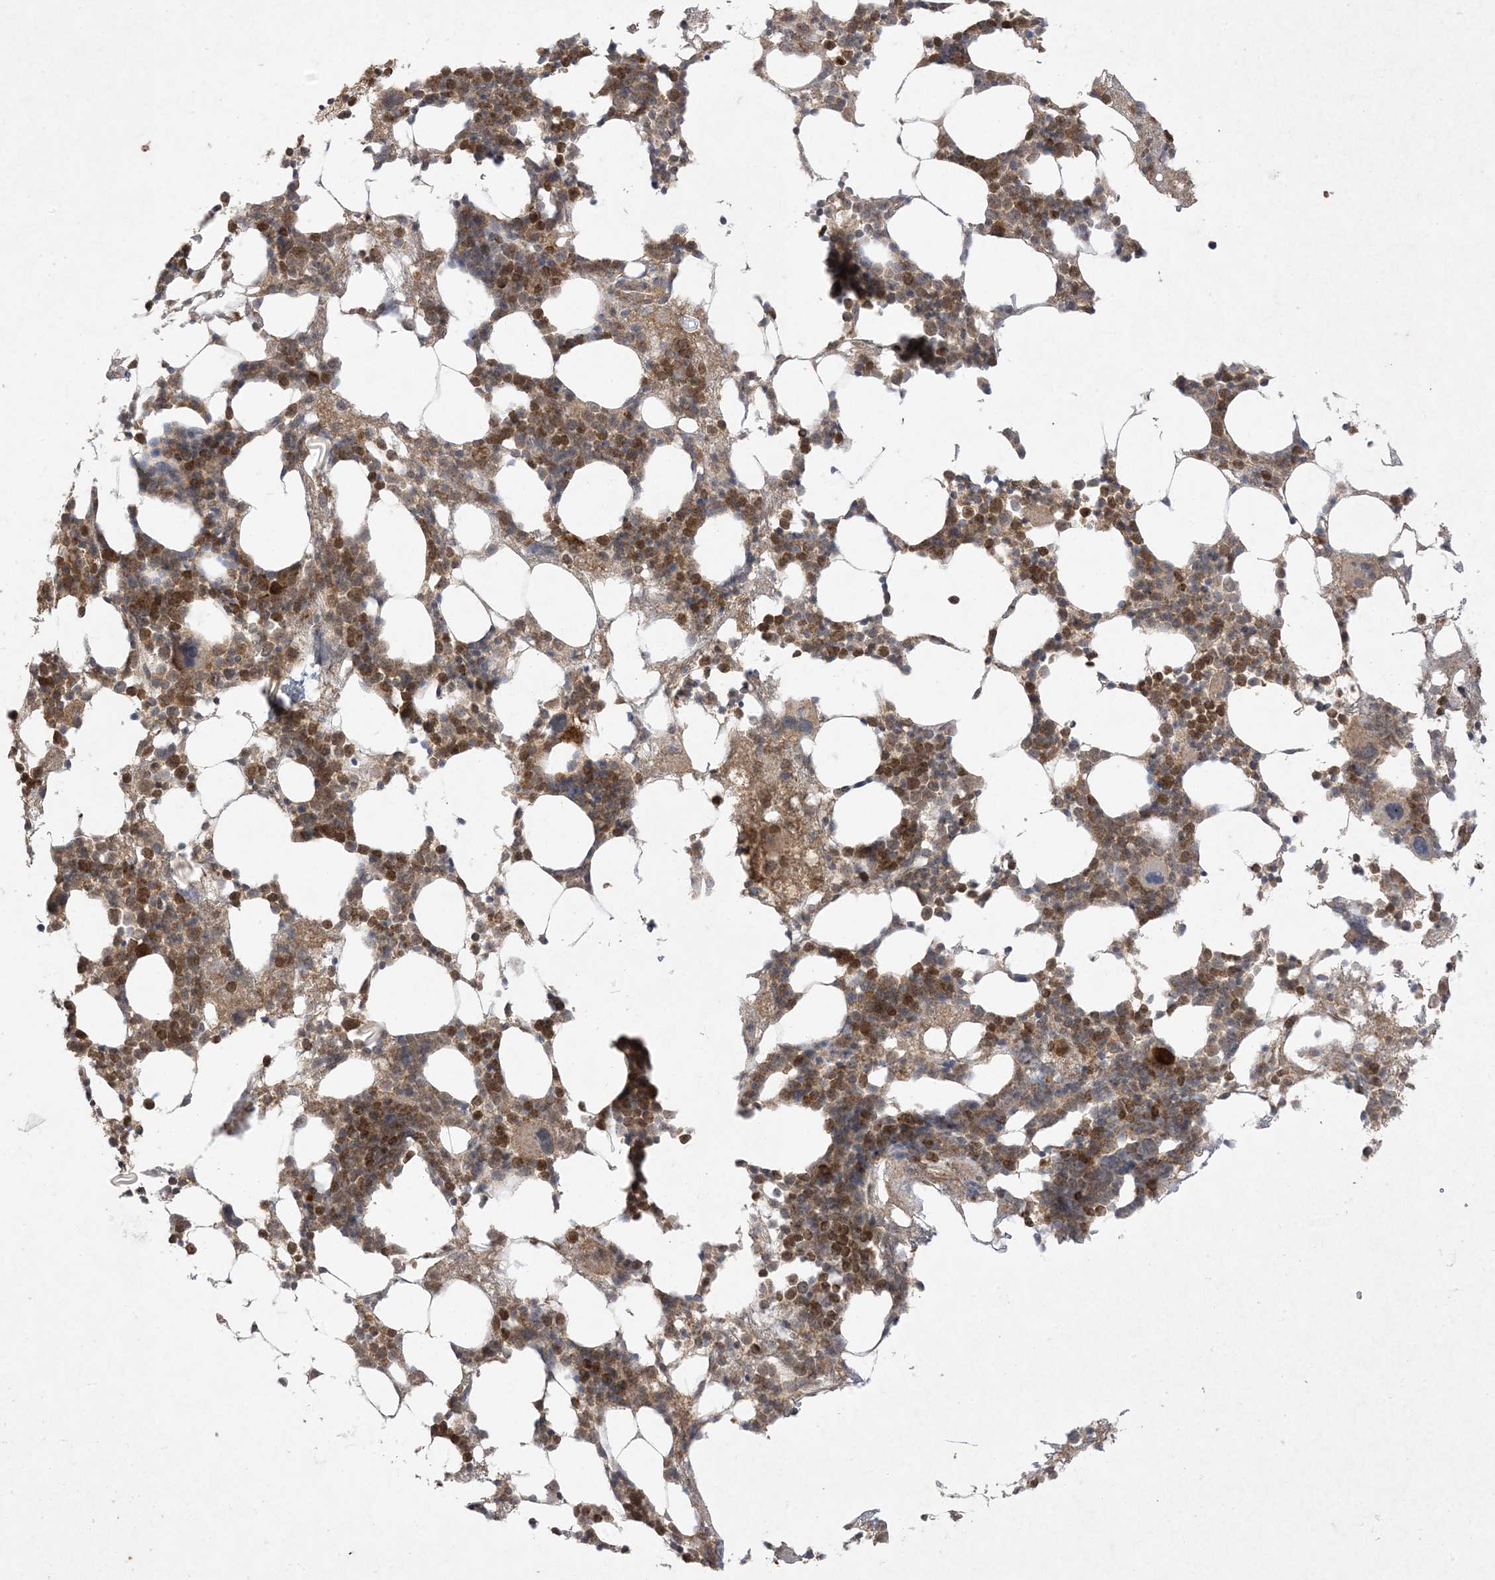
{"staining": {"intensity": "strong", "quantity": "25%-75%", "location": "cytoplasmic/membranous"}, "tissue": "bone marrow", "cell_type": "Hematopoietic cells", "image_type": "normal", "snomed": [{"axis": "morphology", "description": "Normal tissue, NOS"}, {"axis": "topography", "description": "Bone marrow"}], "caption": "A high amount of strong cytoplasmic/membranous expression is appreciated in about 25%-75% of hematopoietic cells in benign bone marrow. The protein is shown in brown color, while the nuclei are stained blue.", "gene": "UBE2C", "patient": {"sex": "male", "age": 58}}